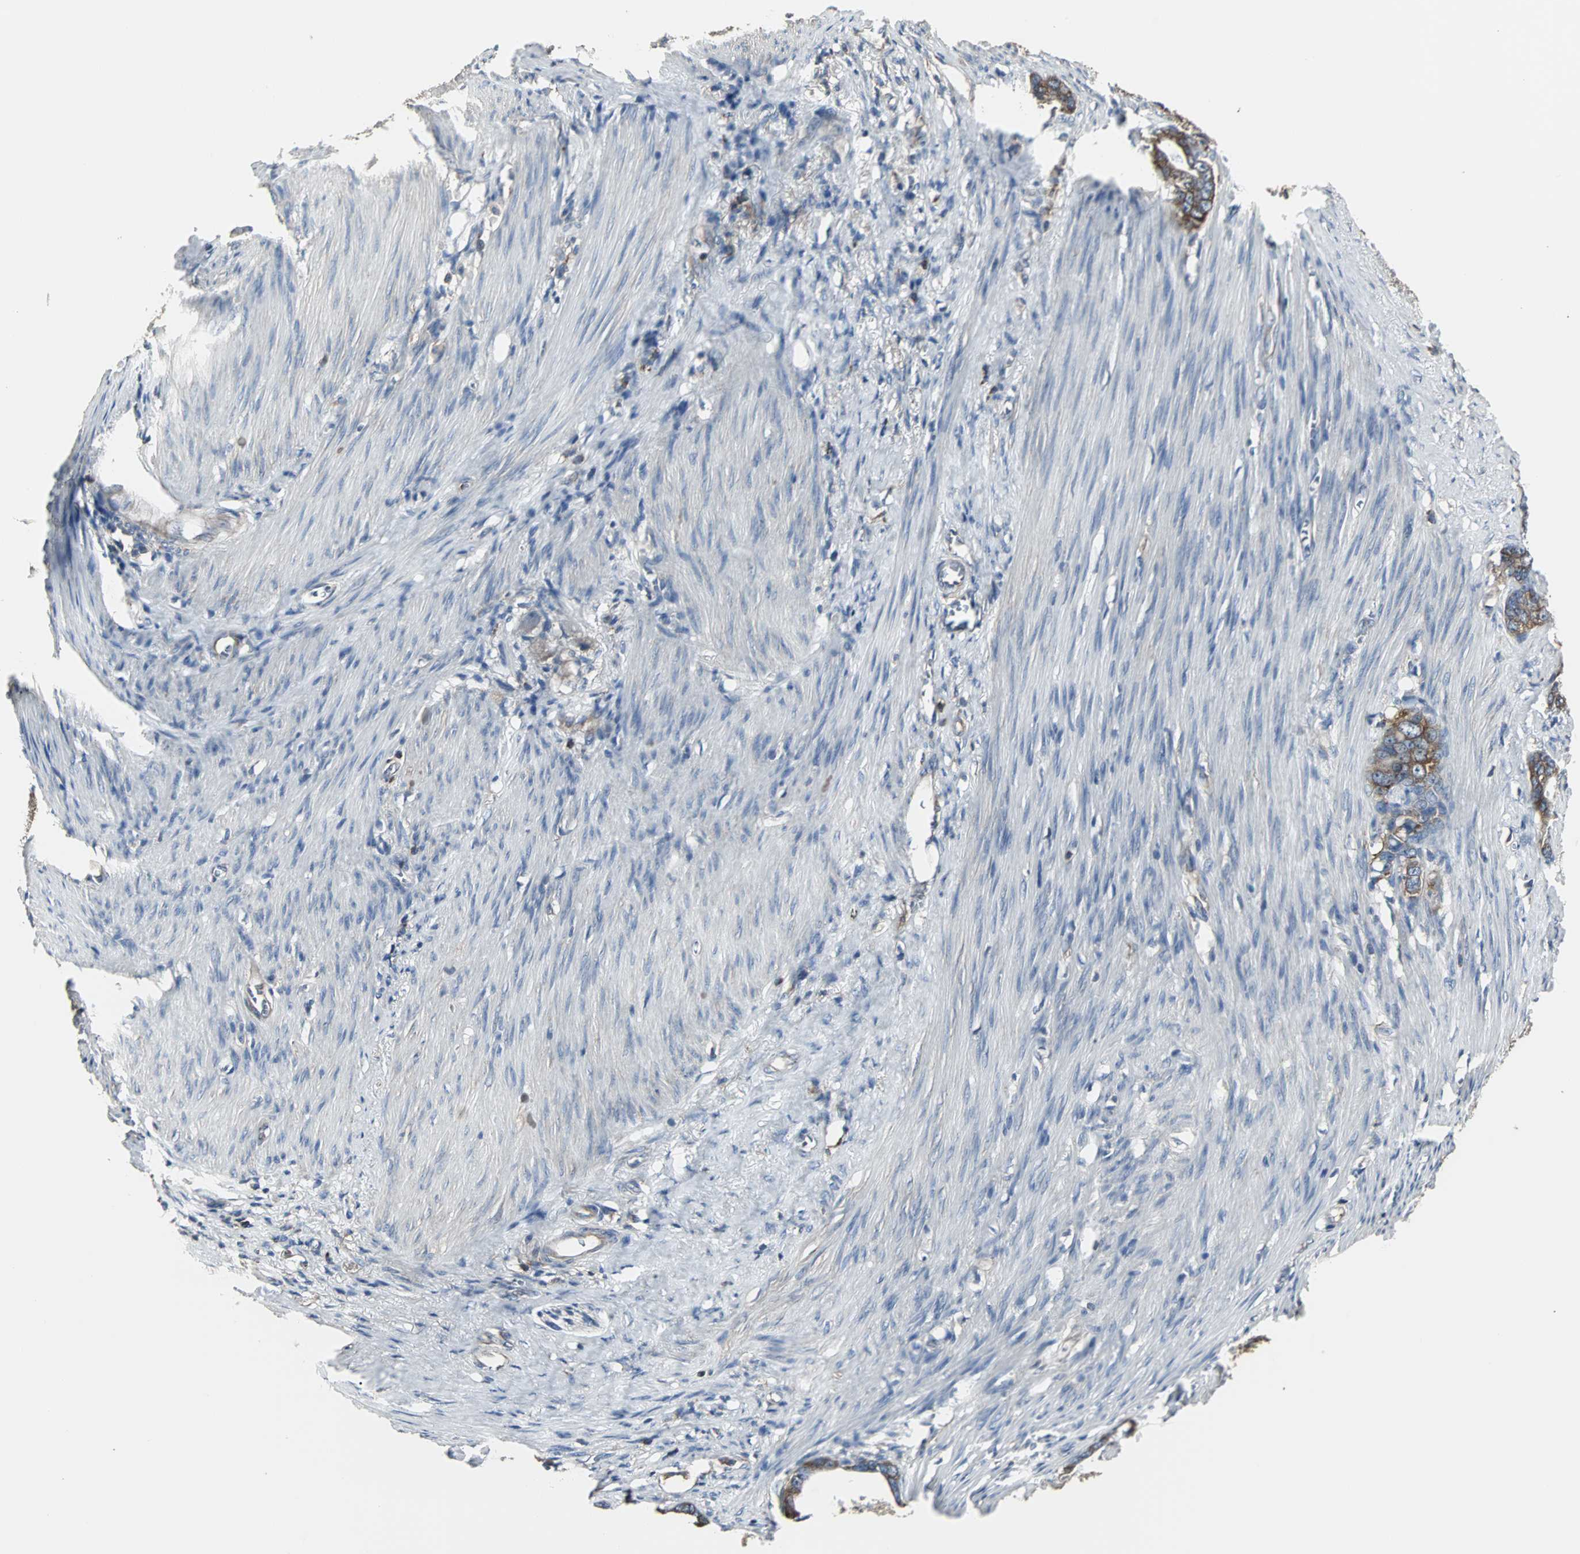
{"staining": {"intensity": "strong", "quantity": ">75%", "location": "cytoplasmic/membranous"}, "tissue": "stomach cancer", "cell_type": "Tumor cells", "image_type": "cancer", "snomed": [{"axis": "morphology", "description": "Adenocarcinoma, NOS"}, {"axis": "topography", "description": "Stomach"}], "caption": "This is an image of immunohistochemistry staining of stomach cancer (adenocarcinoma), which shows strong expression in the cytoplasmic/membranous of tumor cells.", "gene": "LRRFIP1", "patient": {"sex": "female", "age": 75}}